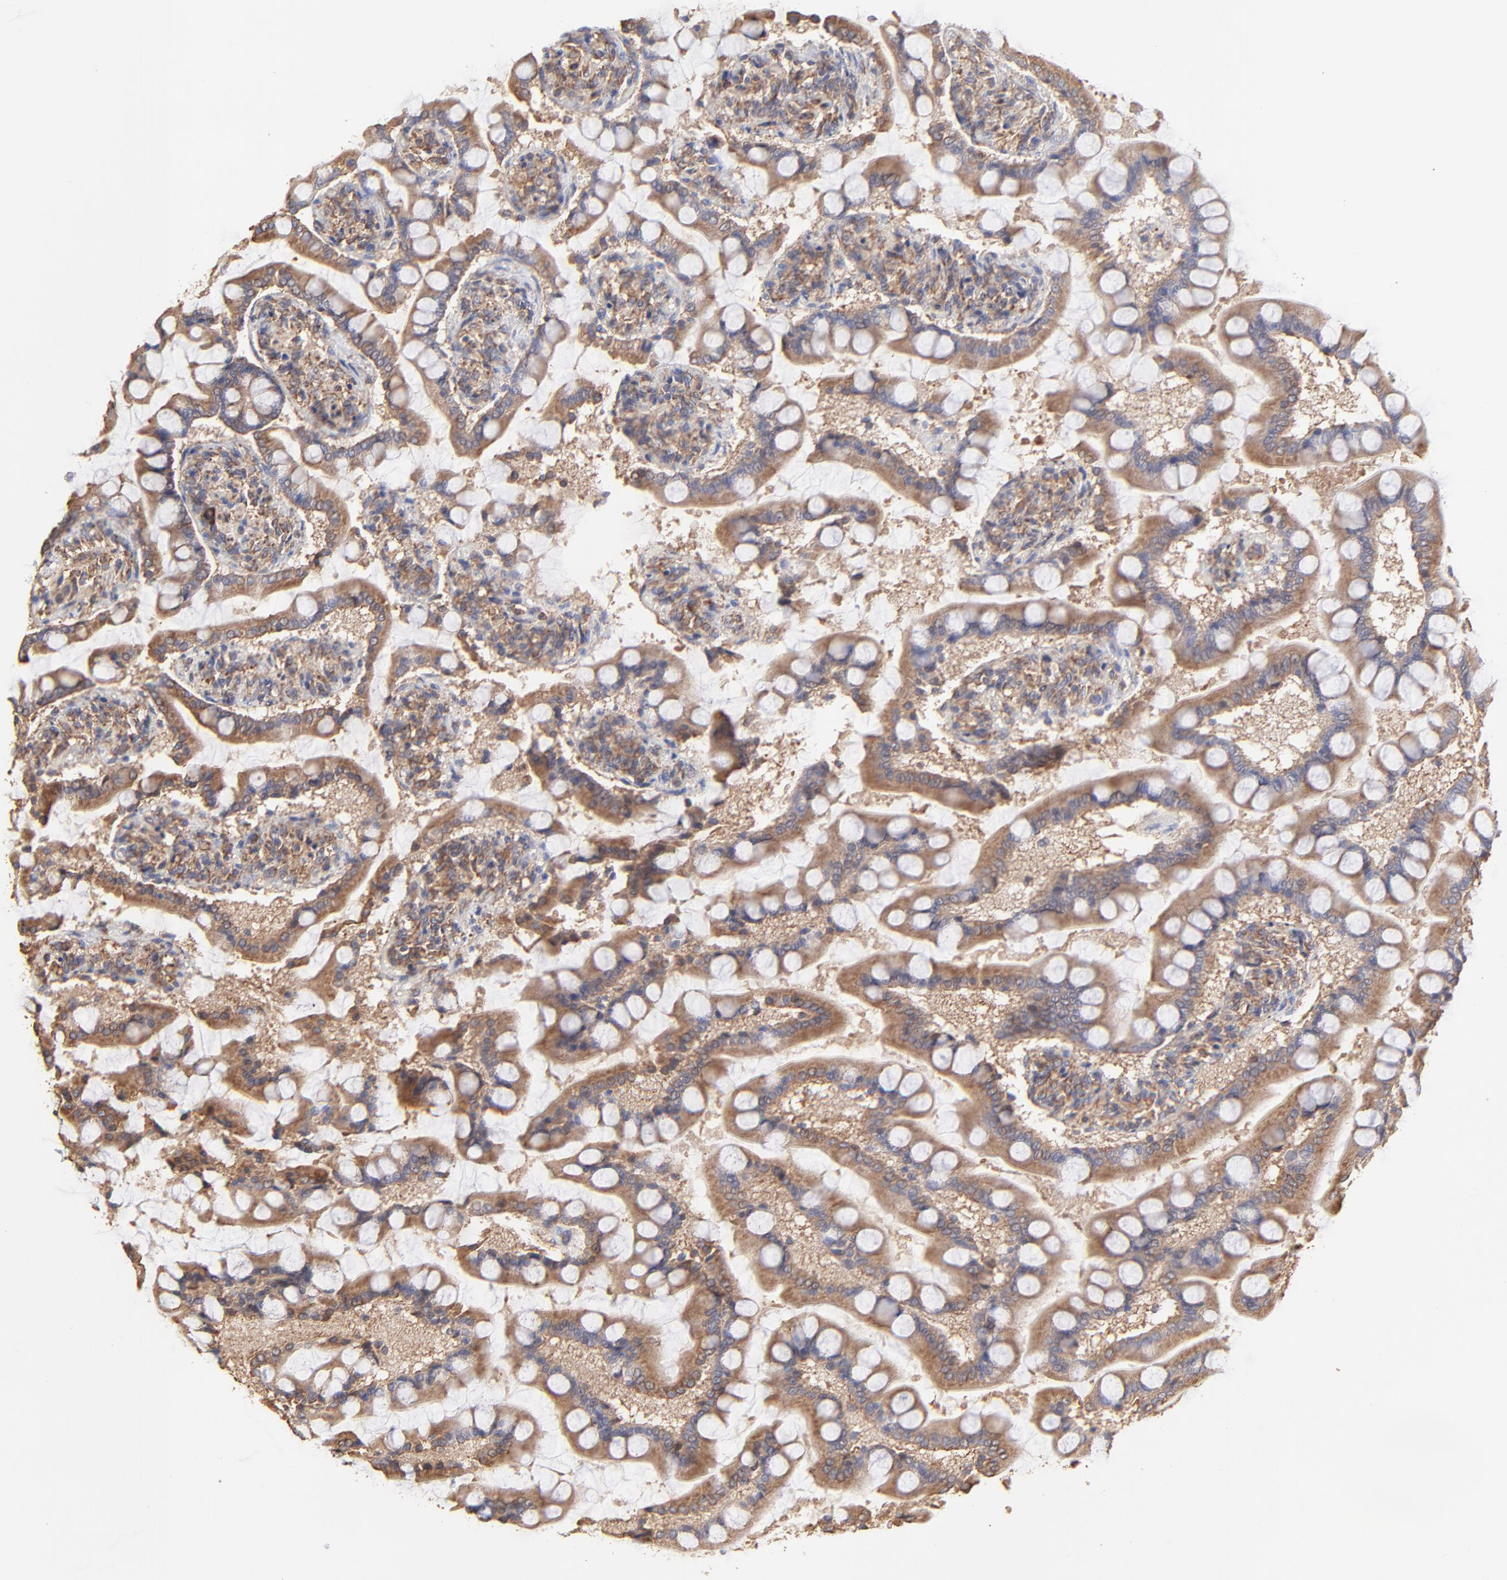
{"staining": {"intensity": "strong", "quantity": ">75%", "location": "cytoplasmic/membranous"}, "tissue": "small intestine", "cell_type": "Glandular cells", "image_type": "normal", "snomed": [{"axis": "morphology", "description": "Normal tissue, NOS"}, {"axis": "topography", "description": "Small intestine"}], "caption": "Protein expression analysis of benign human small intestine reveals strong cytoplasmic/membranous expression in about >75% of glandular cells.", "gene": "PFKM", "patient": {"sex": "male", "age": 41}}